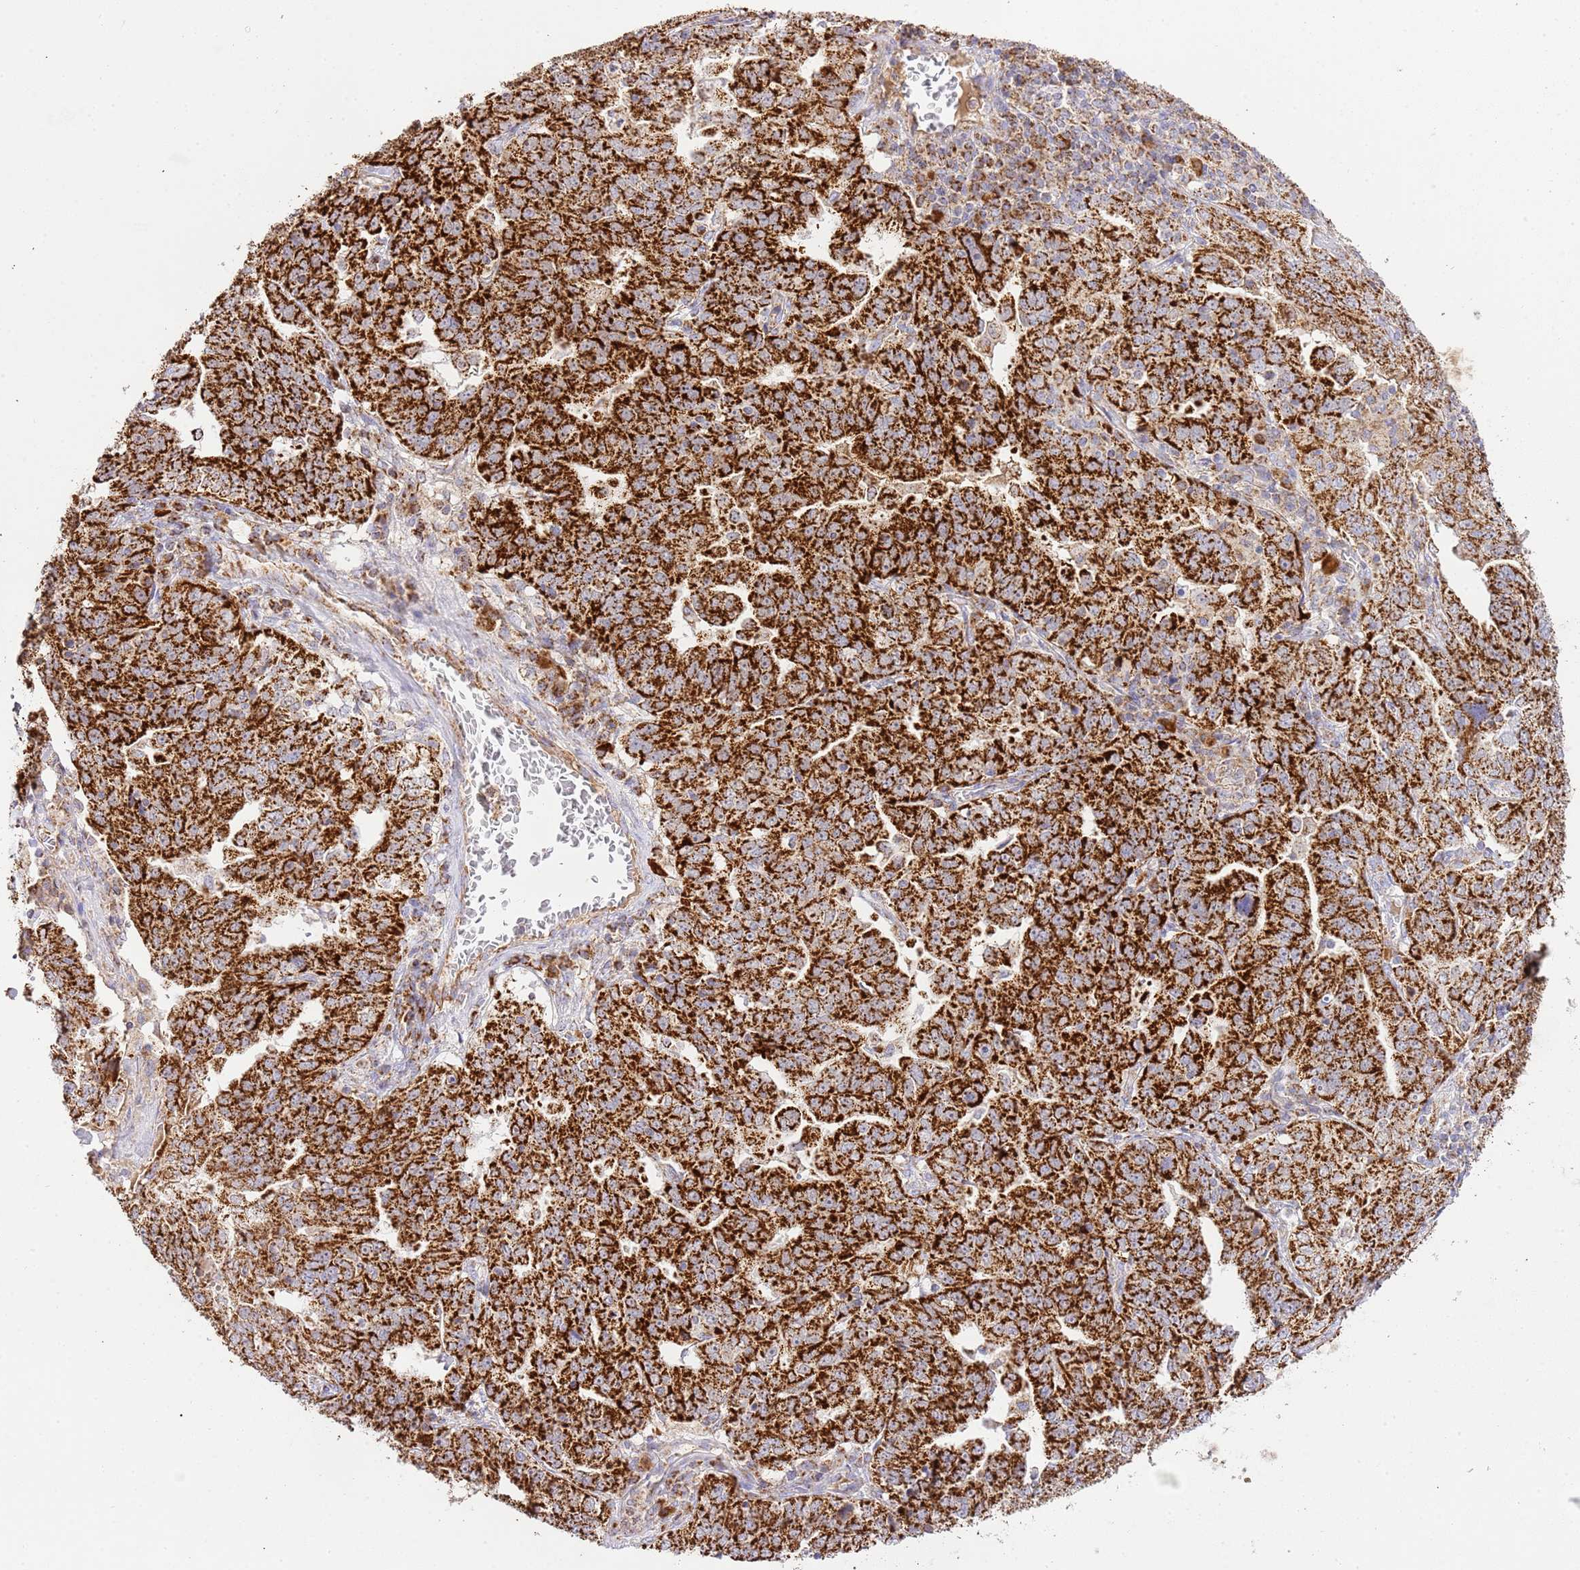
{"staining": {"intensity": "strong", "quantity": ">75%", "location": "cytoplasmic/membranous"}, "tissue": "ovarian cancer", "cell_type": "Tumor cells", "image_type": "cancer", "snomed": [{"axis": "morphology", "description": "Carcinoma, endometroid"}, {"axis": "topography", "description": "Ovary"}], "caption": "Human ovarian endometroid carcinoma stained for a protein (brown) reveals strong cytoplasmic/membranous positive staining in approximately >75% of tumor cells.", "gene": "ZBTB39", "patient": {"sex": "female", "age": 62}}